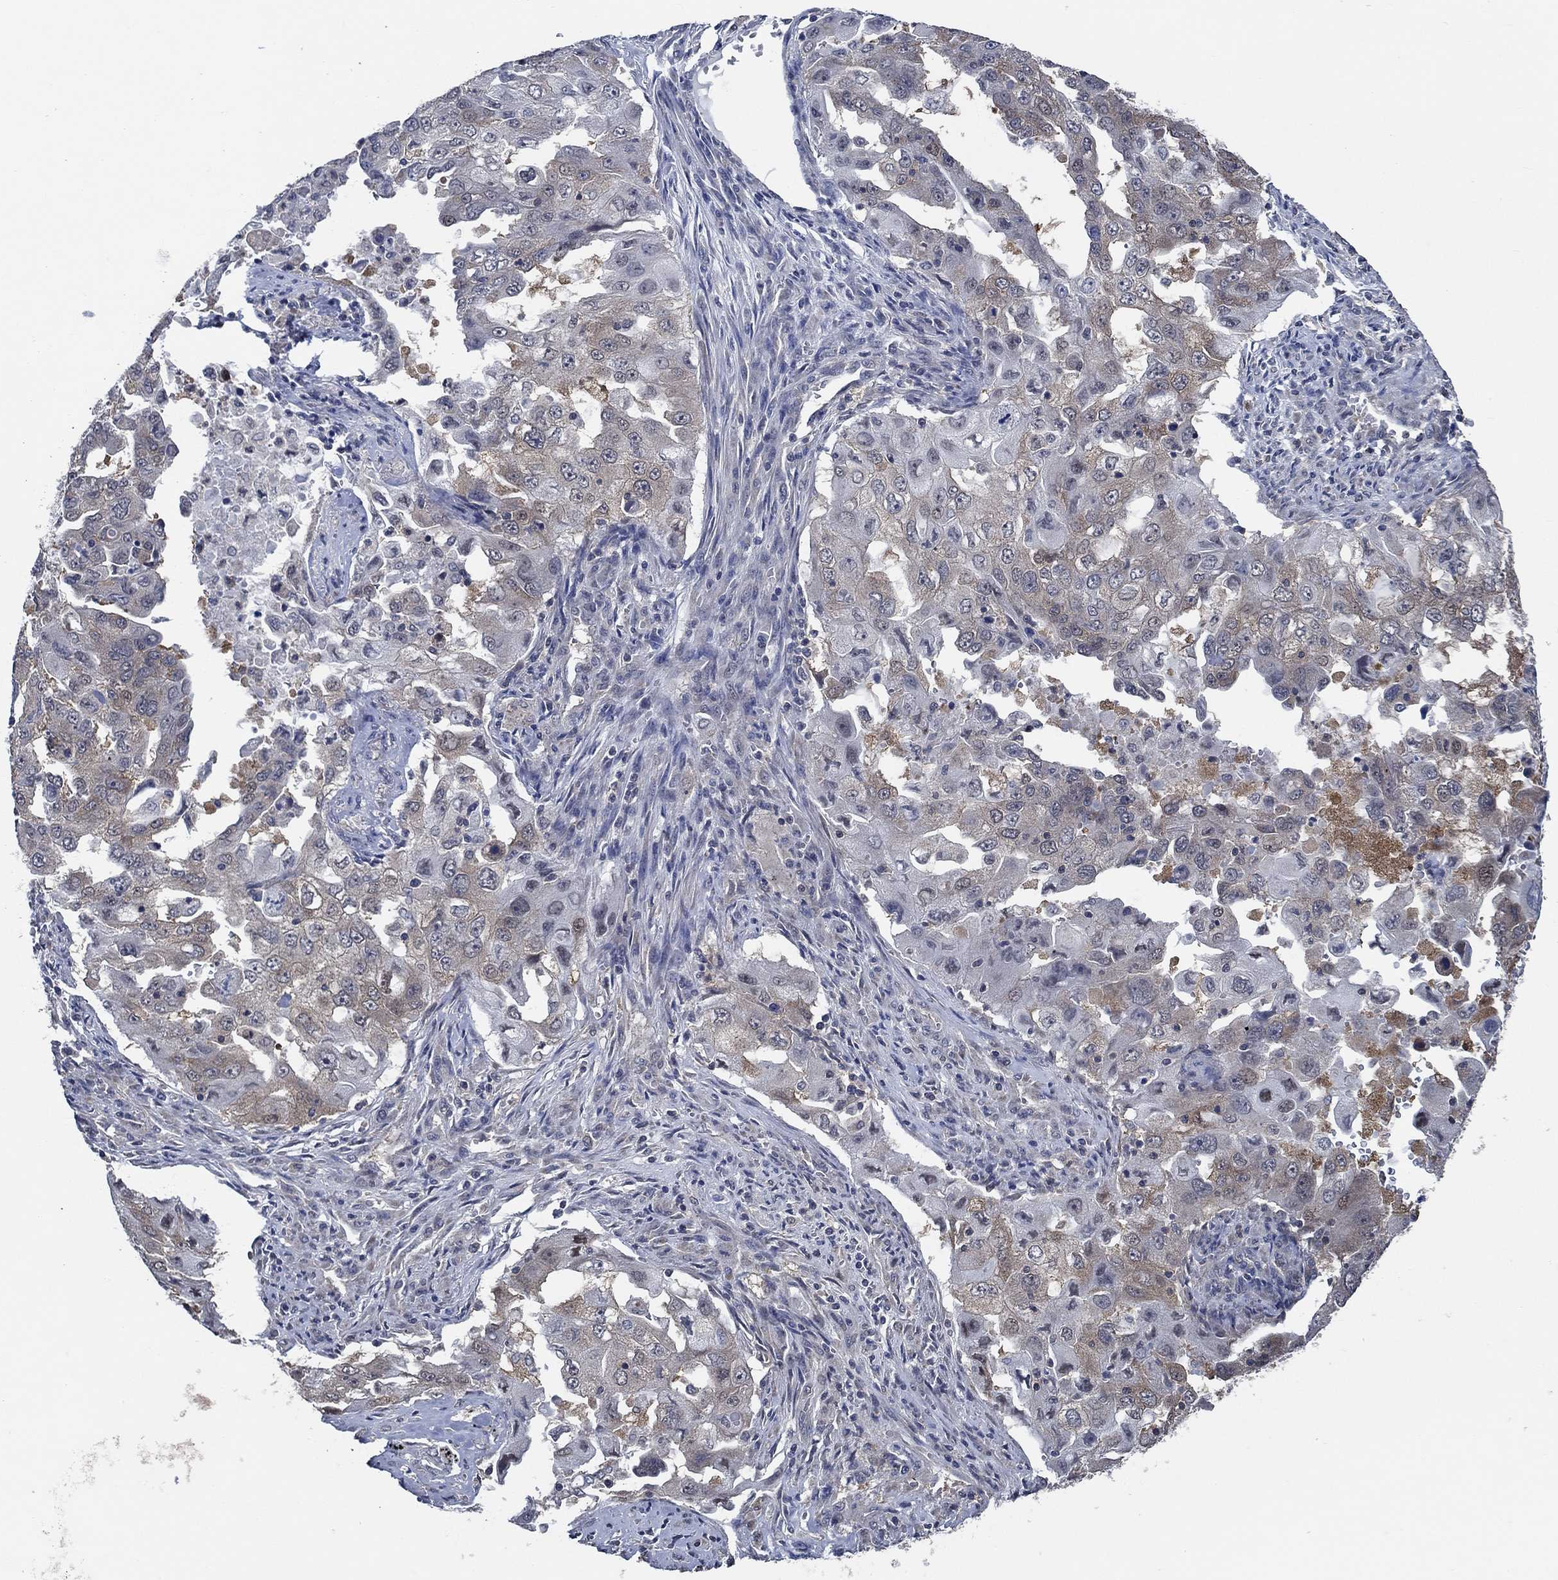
{"staining": {"intensity": "weak", "quantity": "25%-75%", "location": "cytoplasmic/membranous"}, "tissue": "lung cancer", "cell_type": "Tumor cells", "image_type": "cancer", "snomed": [{"axis": "morphology", "description": "Adenocarcinoma, NOS"}, {"axis": "topography", "description": "Lung"}], "caption": "A low amount of weak cytoplasmic/membranous expression is seen in about 25%-75% of tumor cells in lung adenocarcinoma tissue. Using DAB (3,3'-diaminobenzidine) (brown) and hematoxylin (blue) stains, captured at high magnification using brightfield microscopy.", "gene": "DACT1", "patient": {"sex": "female", "age": 61}}